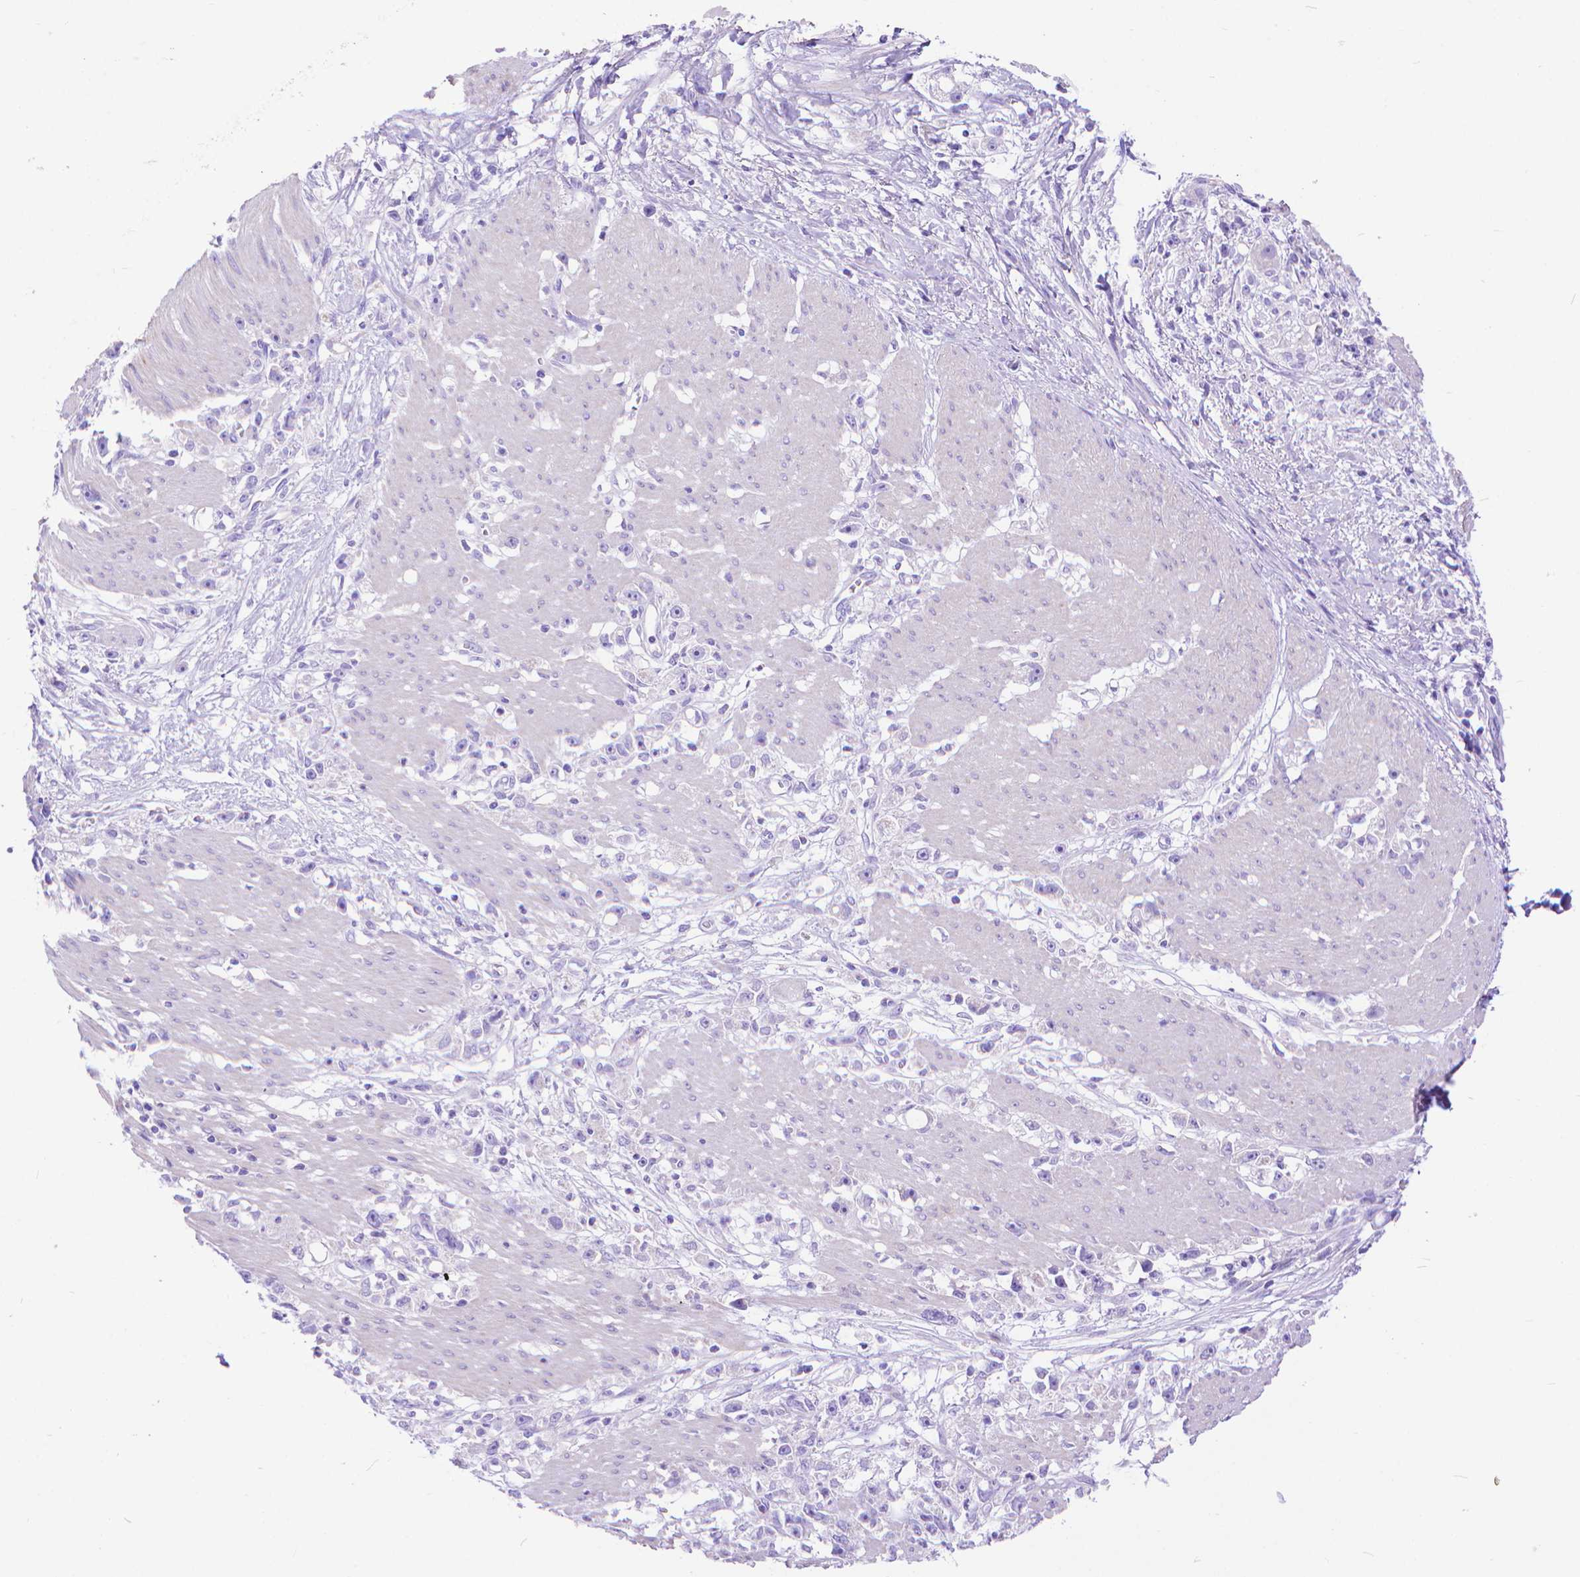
{"staining": {"intensity": "negative", "quantity": "none", "location": "none"}, "tissue": "stomach cancer", "cell_type": "Tumor cells", "image_type": "cancer", "snomed": [{"axis": "morphology", "description": "Adenocarcinoma, NOS"}, {"axis": "topography", "description": "Stomach"}], "caption": "Adenocarcinoma (stomach) was stained to show a protein in brown. There is no significant staining in tumor cells. (Brightfield microscopy of DAB immunohistochemistry (IHC) at high magnification).", "gene": "DHRS2", "patient": {"sex": "female", "age": 59}}